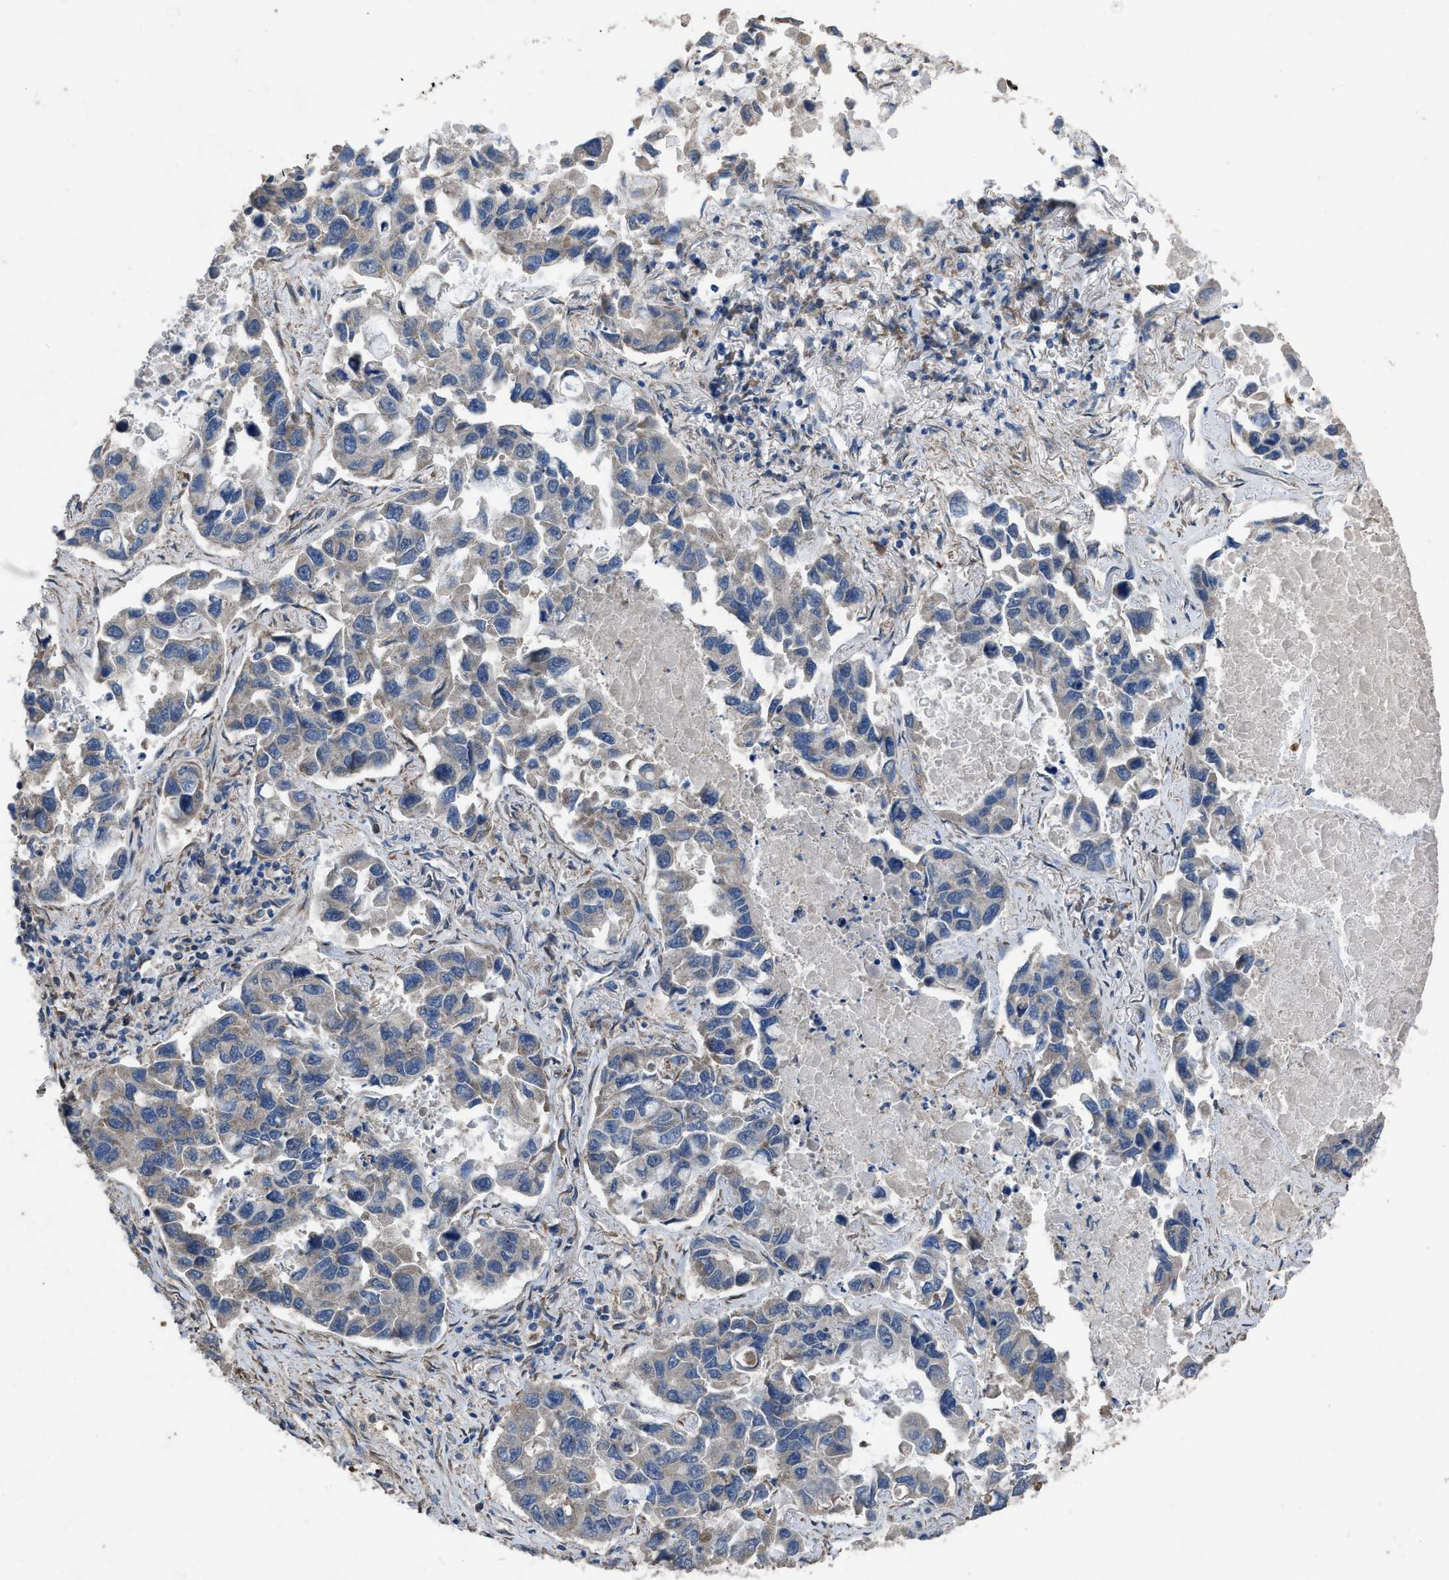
{"staining": {"intensity": "negative", "quantity": "none", "location": "none"}, "tissue": "lung cancer", "cell_type": "Tumor cells", "image_type": "cancer", "snomed": [{"axis": "morphology", "description": "Adenocarcinoma, NOS"}, {"axis": "topography", "description": "Lung"}], "caption": "There is no significant positivity in tumor cells of lung adenocarcinoma.", "gene": "ARL6", "patient": {"sex": "male", "age": 64}}